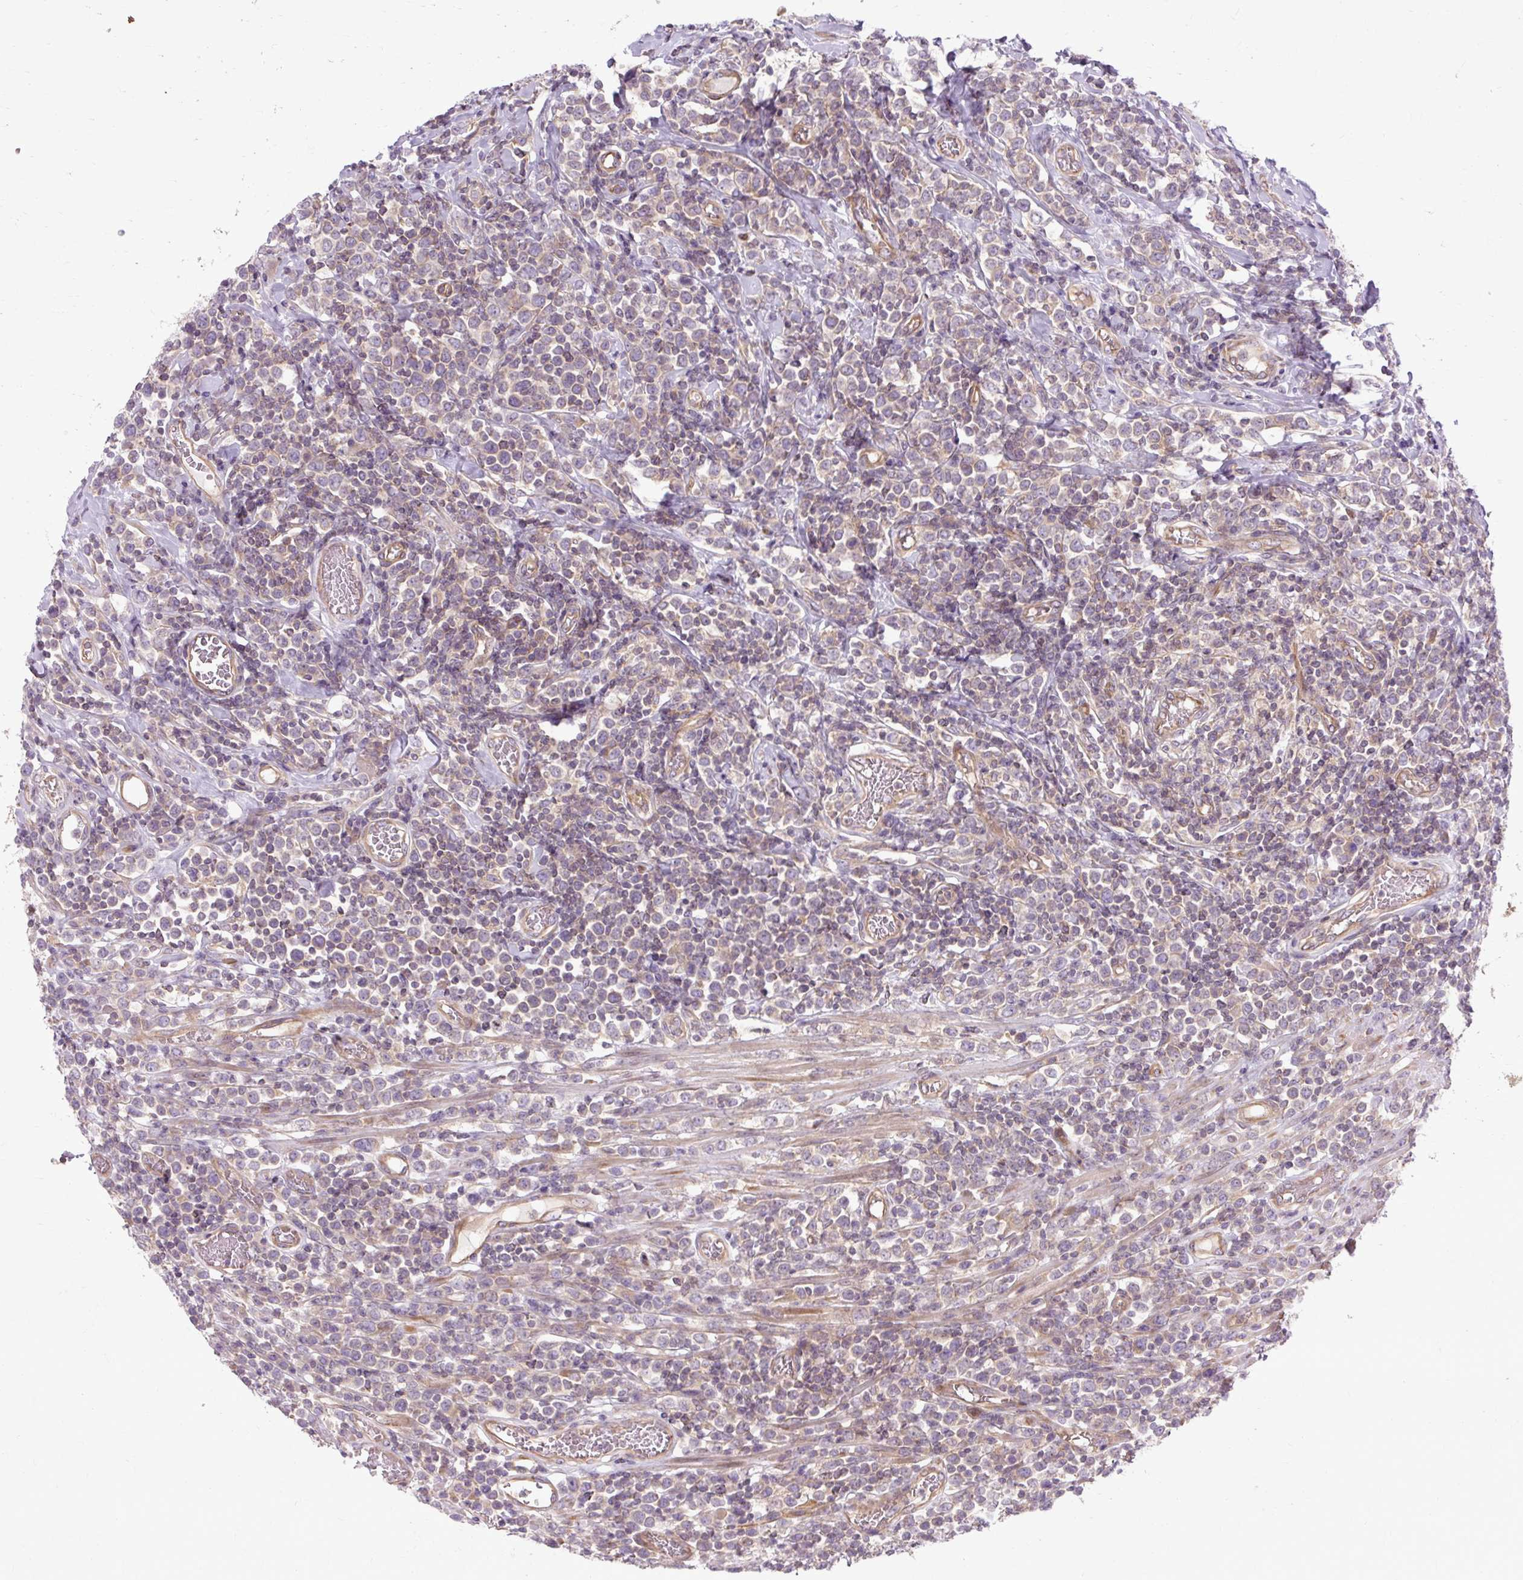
{"staining": {"intensity": "negative", "quantity": "none", "location": "none"}, "tissue": "lymphoma", "cell_type": "Tumor cells", "image_type": "cancer", "snomed": [{"axis": "morphology", "description": "Malignant lymphoma, non-Hodgkin's type, High grade"}, {"axis": "topography", "description": "Soft tissue"}], "caption": "This micrograph is of lymphoma stained with immunohistochemistry (IHC) to label a protein in brown with the nuclei are counter-stained blue. There is no expression in tumor cells. (DAB (3,3'-diaminobenzidine) IHC with hematoxylin counter stain).", "gene": "CCDC93", "patient": {"sex": "female", "age": 56}}